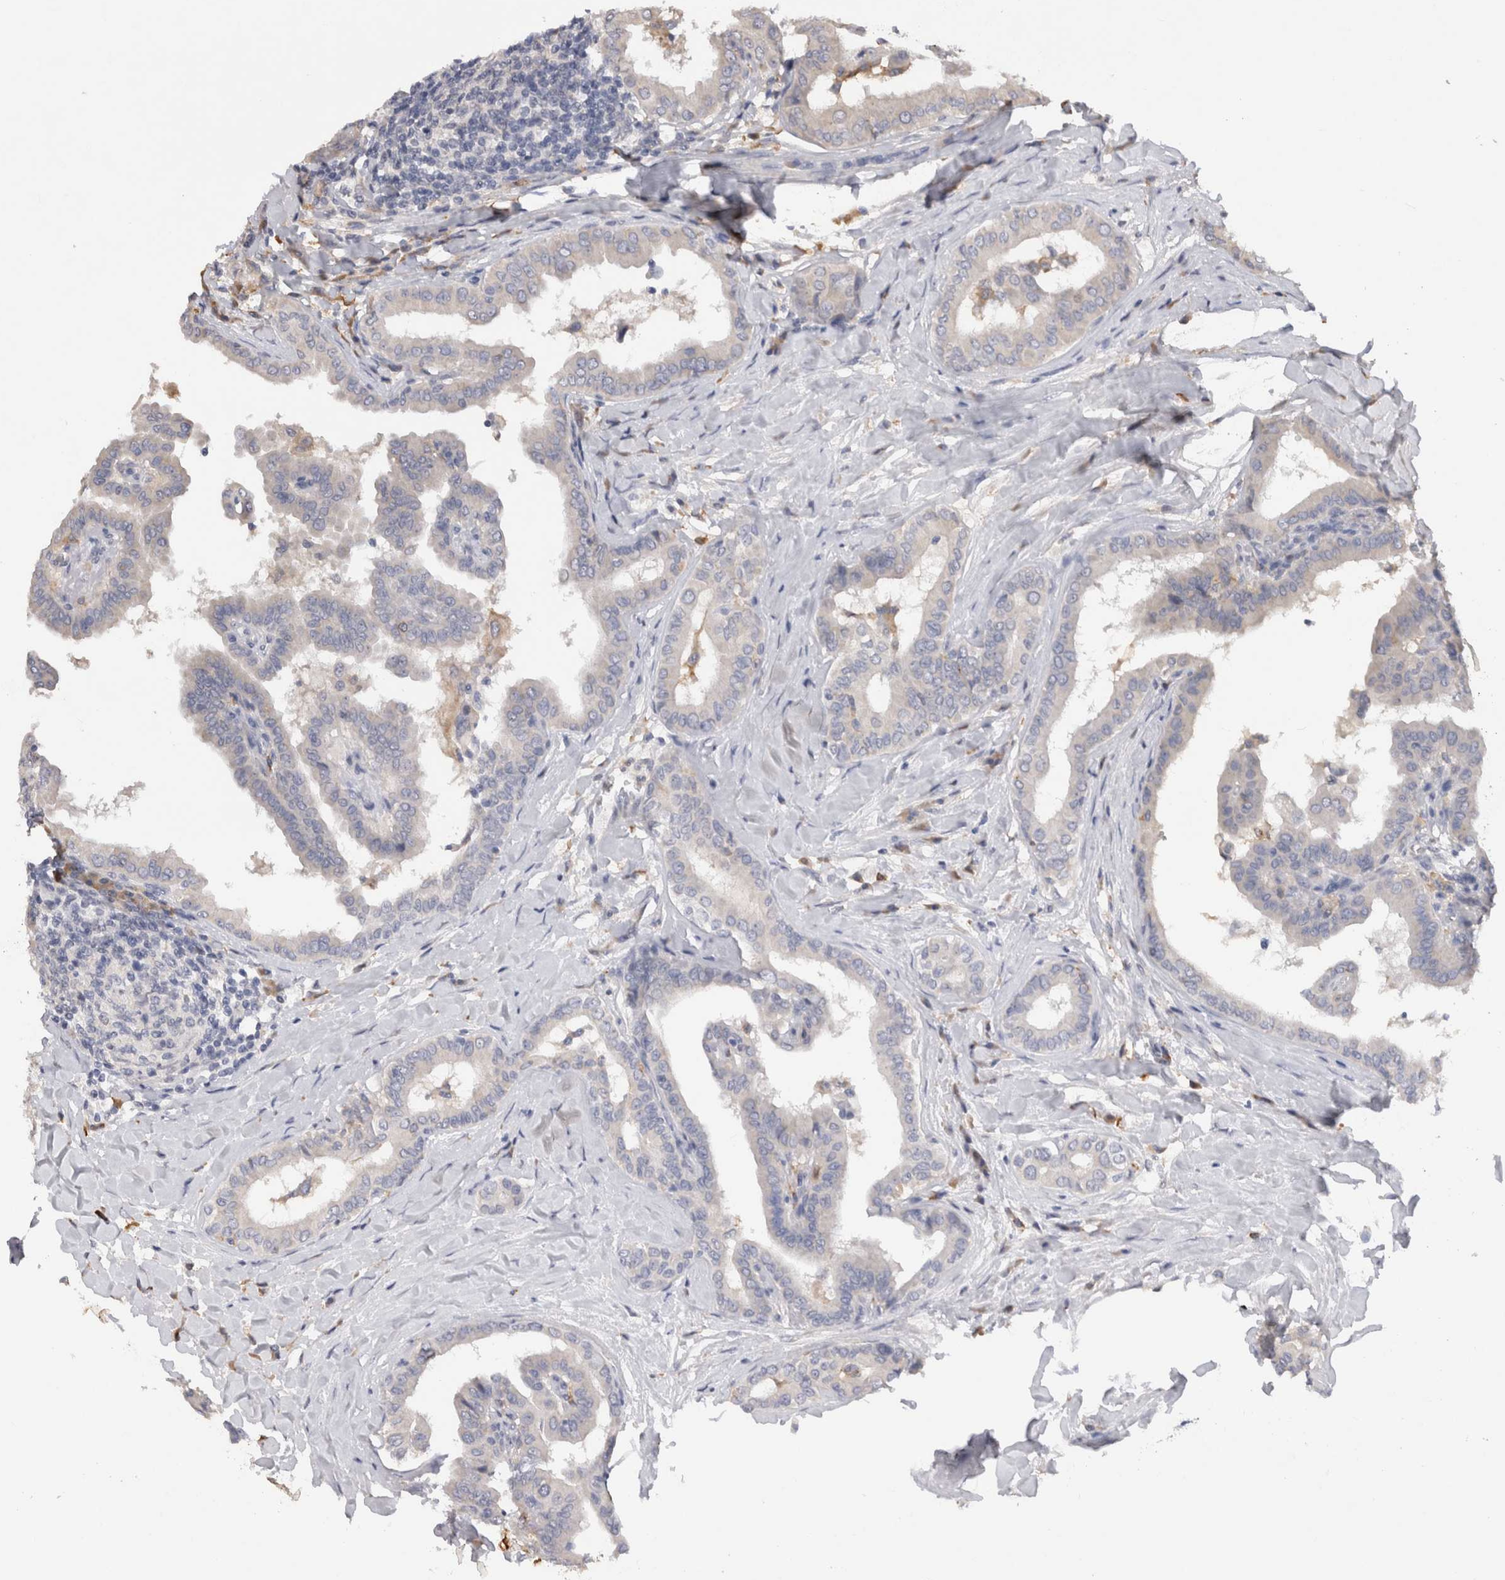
{"staining": {"intensity": "negative", "quantity": "none", "location": "none"}, "tissue": "thyroid cancer", "cell_type": "Tumor cells", "image_type": "cancer", "snomed": [{"axis": "morphology", "description": "Papillary adenocarcinoma, NOS"}, {"axis": "topography", "description": "Thyroid gland"}], "caption": "There is no significant positivity in tumor cells of thyroid cancer.", "gene": "VSIG4", "patient": {"sex": "male", "age": 33}}